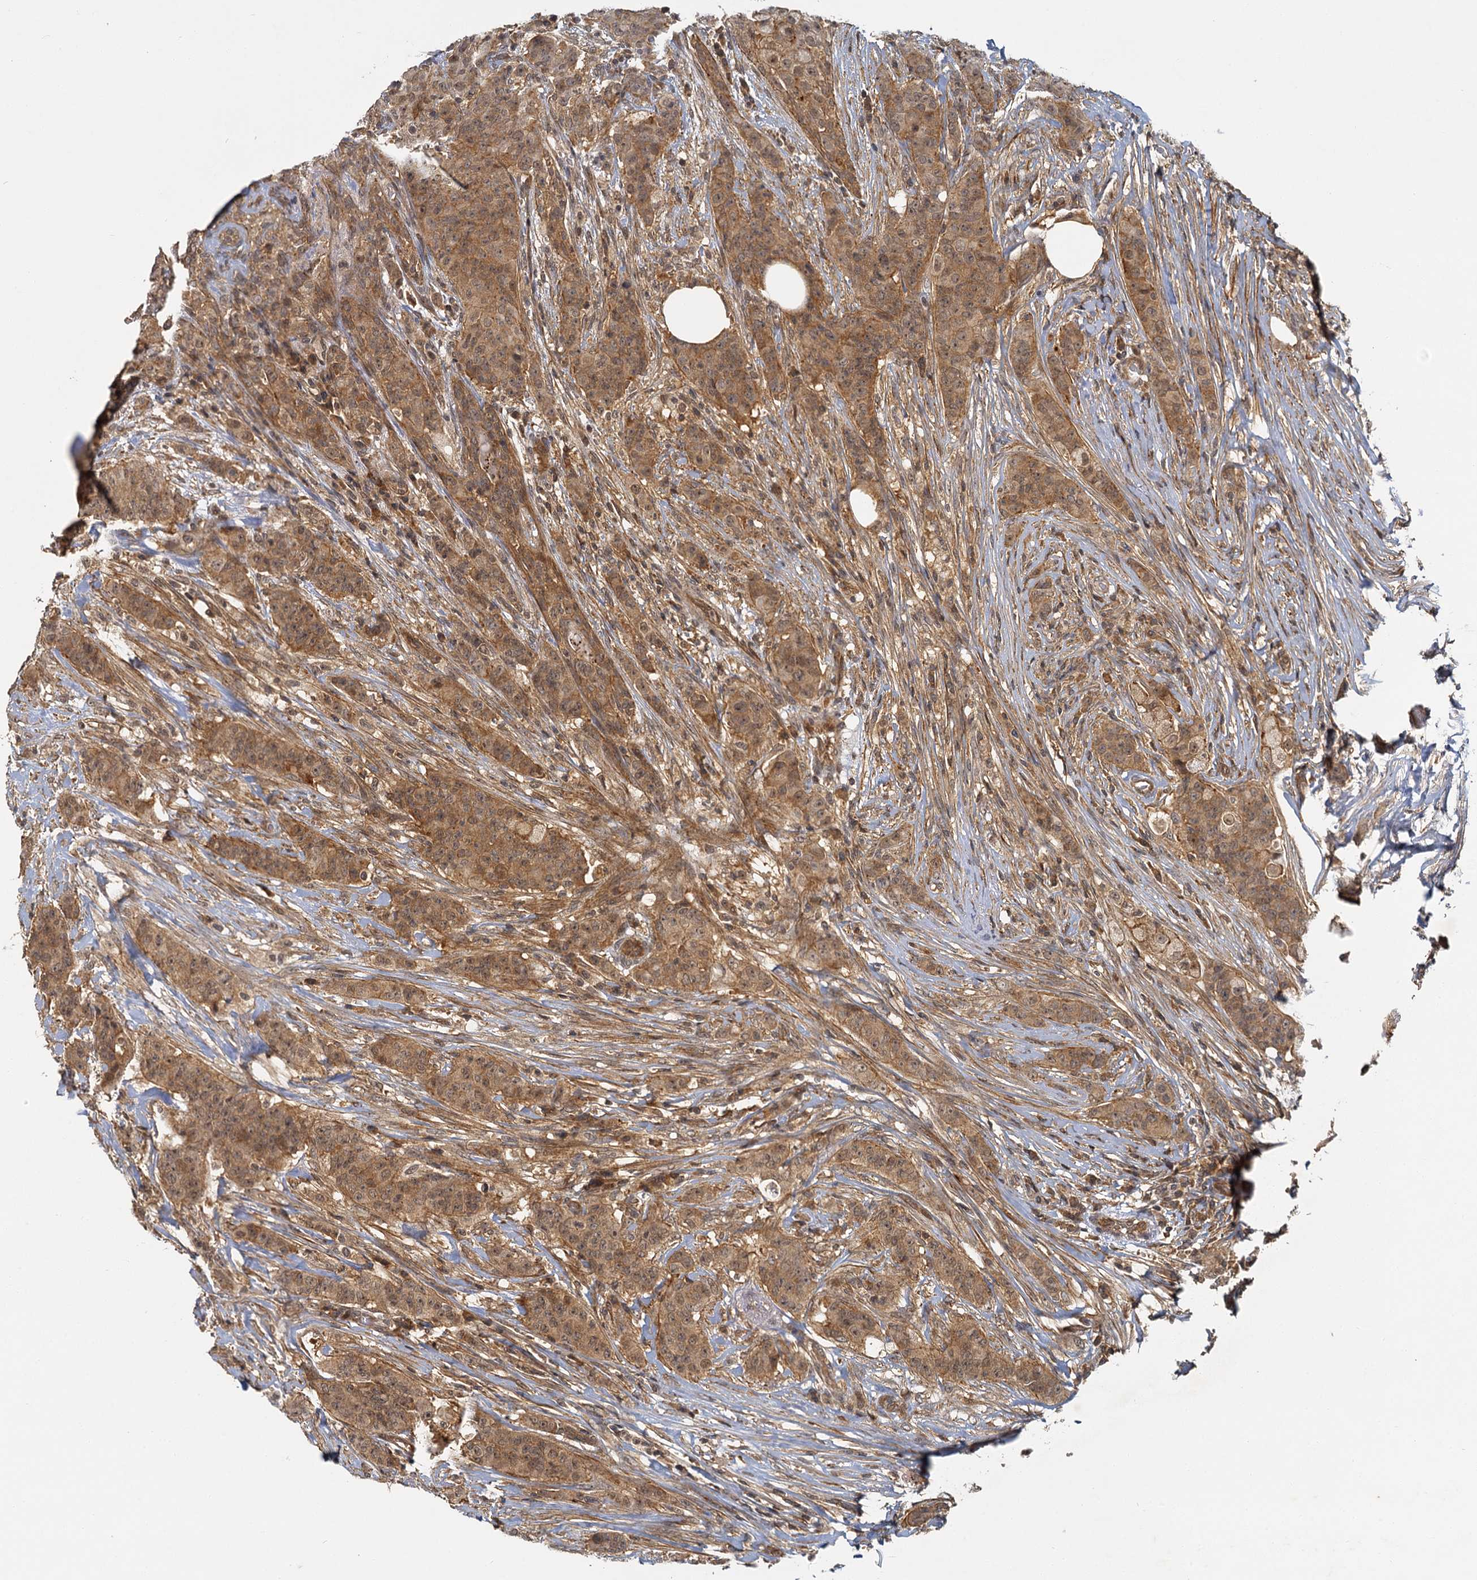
{"staining": {"intensity": "moderate", "quantity": ">75%", "location": "cytoplasmic/membranous,nuclear"}, "tissue": "breast cancer", "cell_type": "Tumor cells", "image_type": "cancer", "snomed": [{"axis": "morphology", "description": "Duct carcinoma"}, {"axis": "topography", "description": "Breast"}], "caption": "Breast infiltrating ductal carcinoma stained with a brown dye reveals moderate cytoplasmic/membranous and nuclear positive positivity in about >75% of tumor cells.", "gene": "ZNF549", "patient": {"sex": "female", "age": 40}}